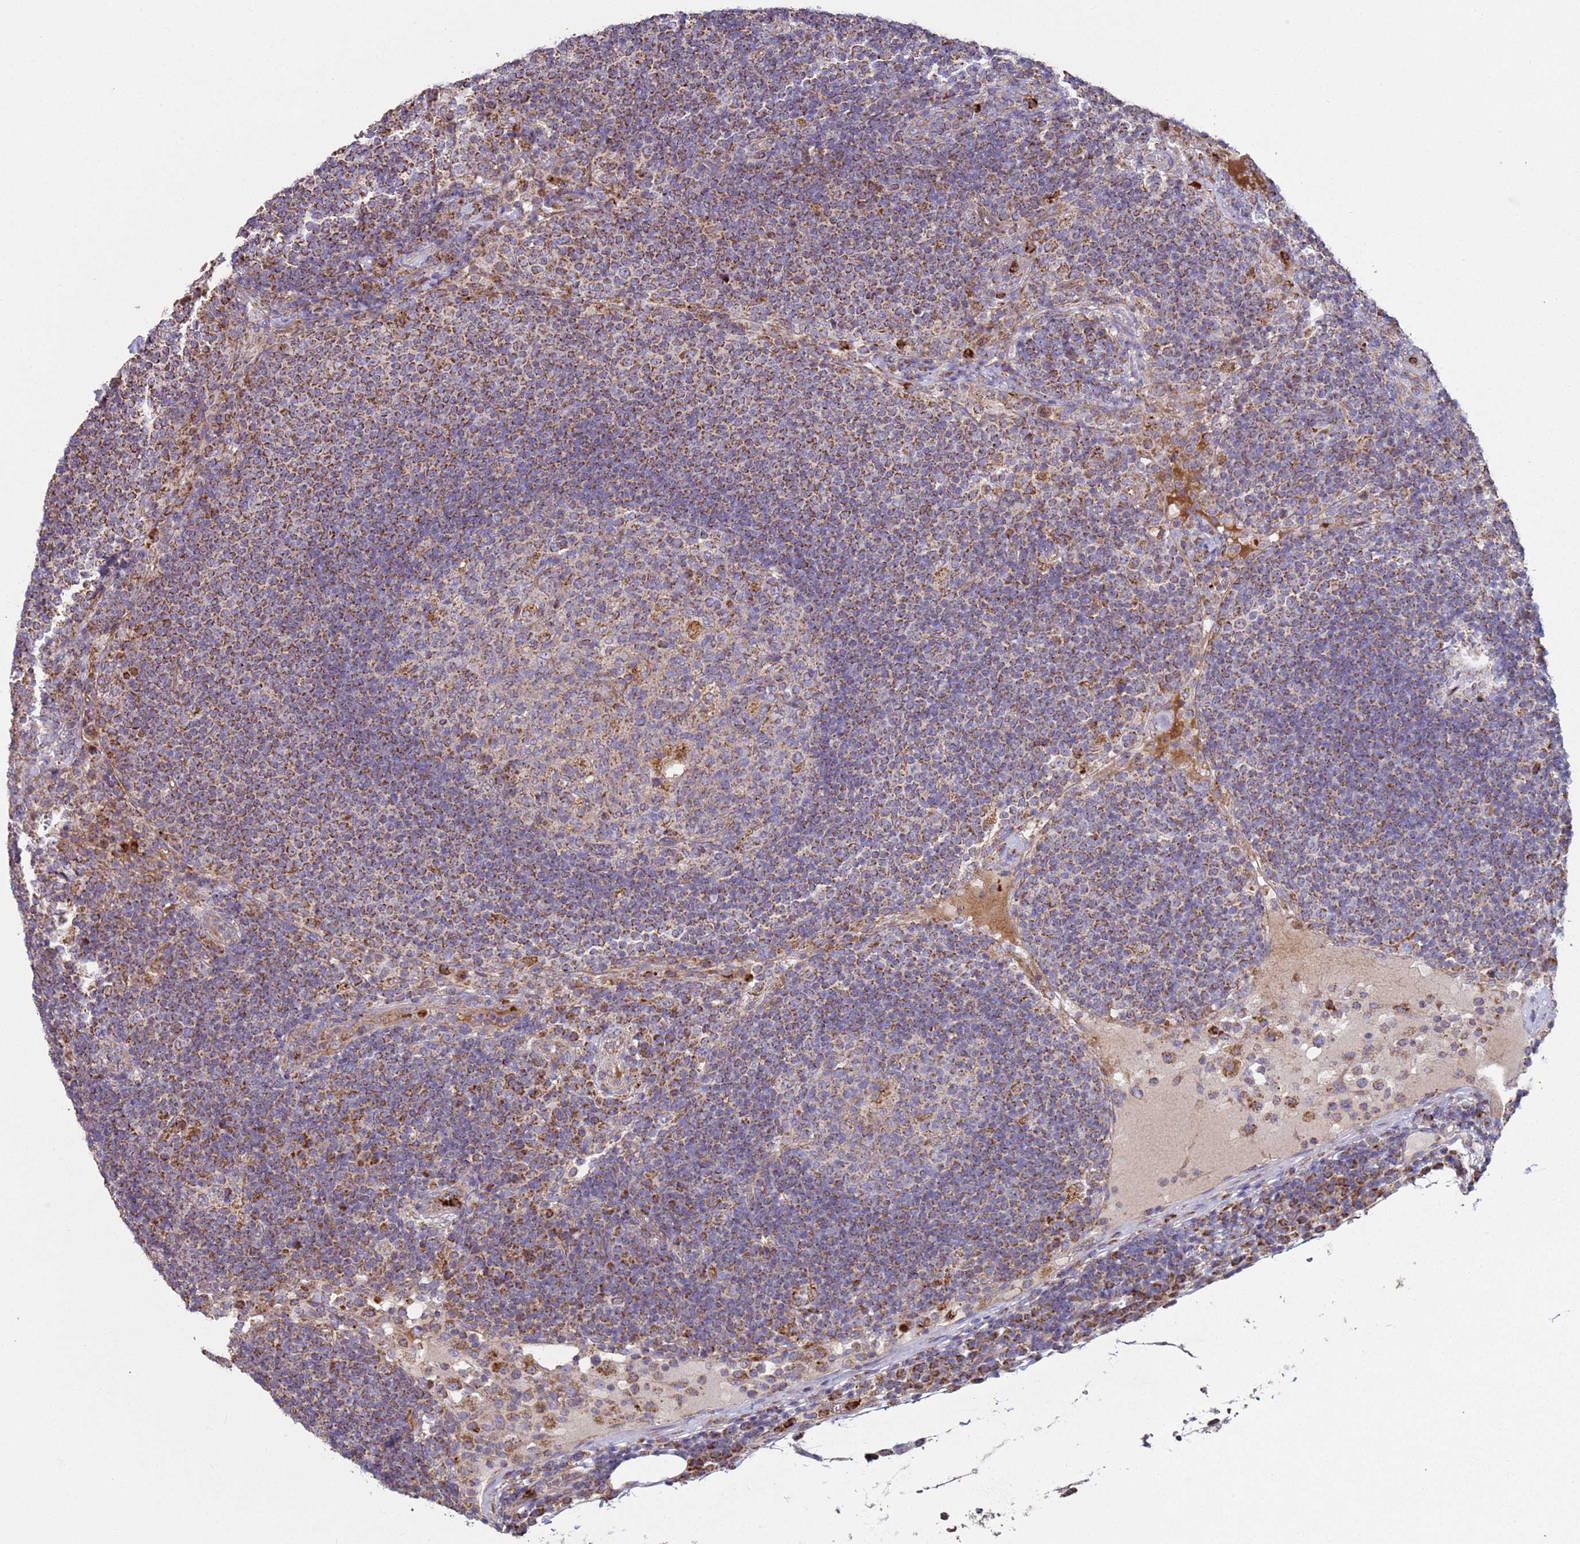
{"staining": {"intensity": "moderate", "quantity": "<25%", "location": "cytoplasmic/membranous"}, "tissue": "lymph node", "cell_type": "Germinal center cells", "image_type": "normal", "snomed": [{"axis": "morphology", "description": "Normal tissue, NOS"}, {"axis": "topography", "description": "Lymph node"}], "caption": "The histopathology image reveals staining of benign lymph node, revealing moderate cytoplasmic/membranous protein expression (brown color) within germinal center cells. Nuclei are stained in blue.", "gene": "FBXO33", "patient": {"sex": "female", "age": 53}}